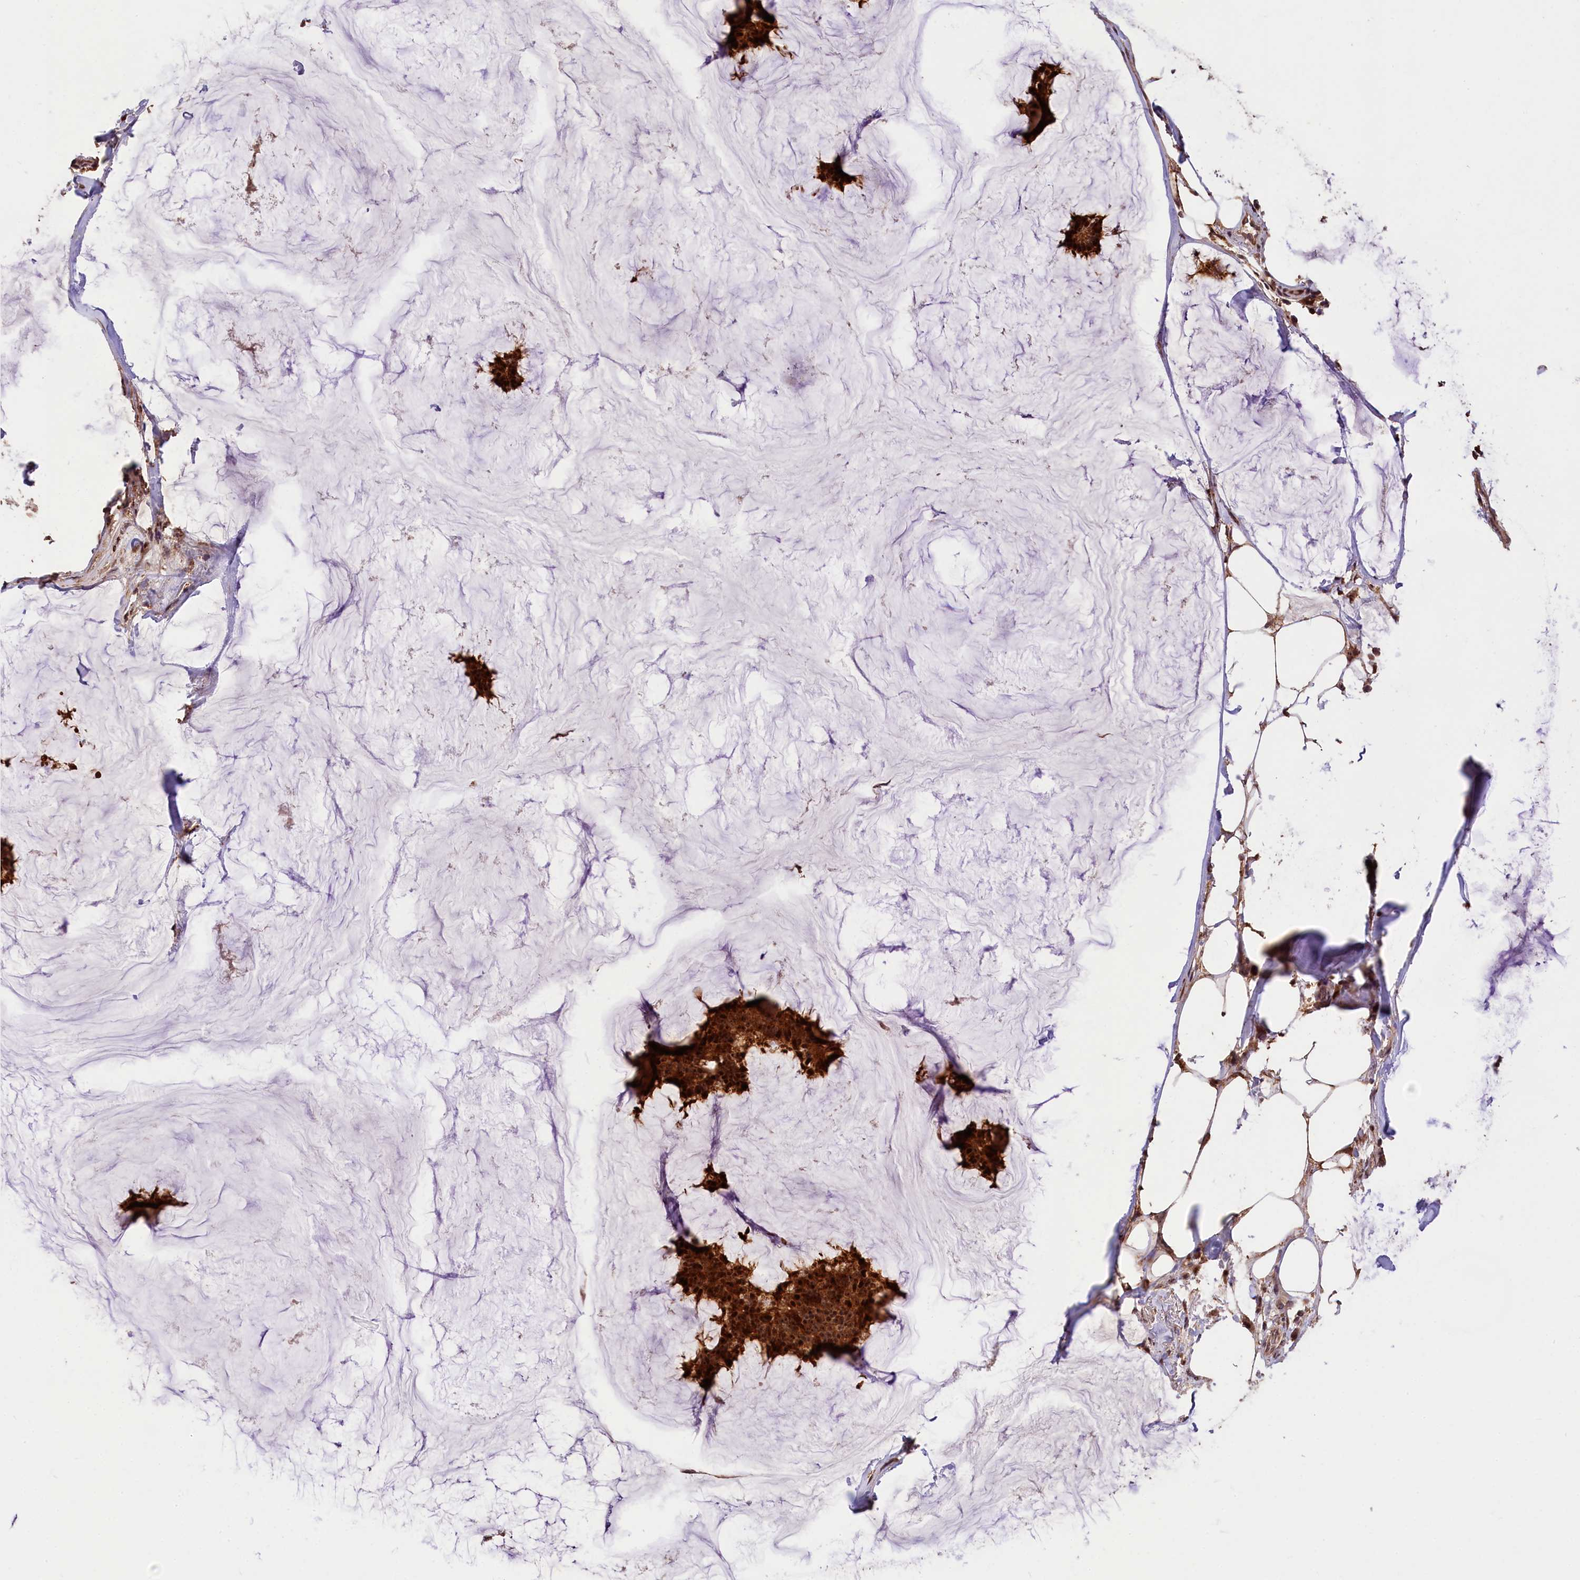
{"staining": {"intensity": "strong", "quantity": ">75%", "location": "cytoplasmic/membranous"}, "tissue": "breast cancer", "cell_type": "Tumor cells", "image_type": "cancer", "snomed": [{"axis": "morphology", "description": "Duct carcinoma"}, {"axis": "topography", "description": "Breast"}], "caption": "Immunohistochemical staining of human breast invasive ductal carcinoma reveals high levels of strong cytoplasmic/membranous protein positivity in about >75% of tumor cells.", "gene": "PHAF1", "patient": {"sex": "female", "age": 93}}